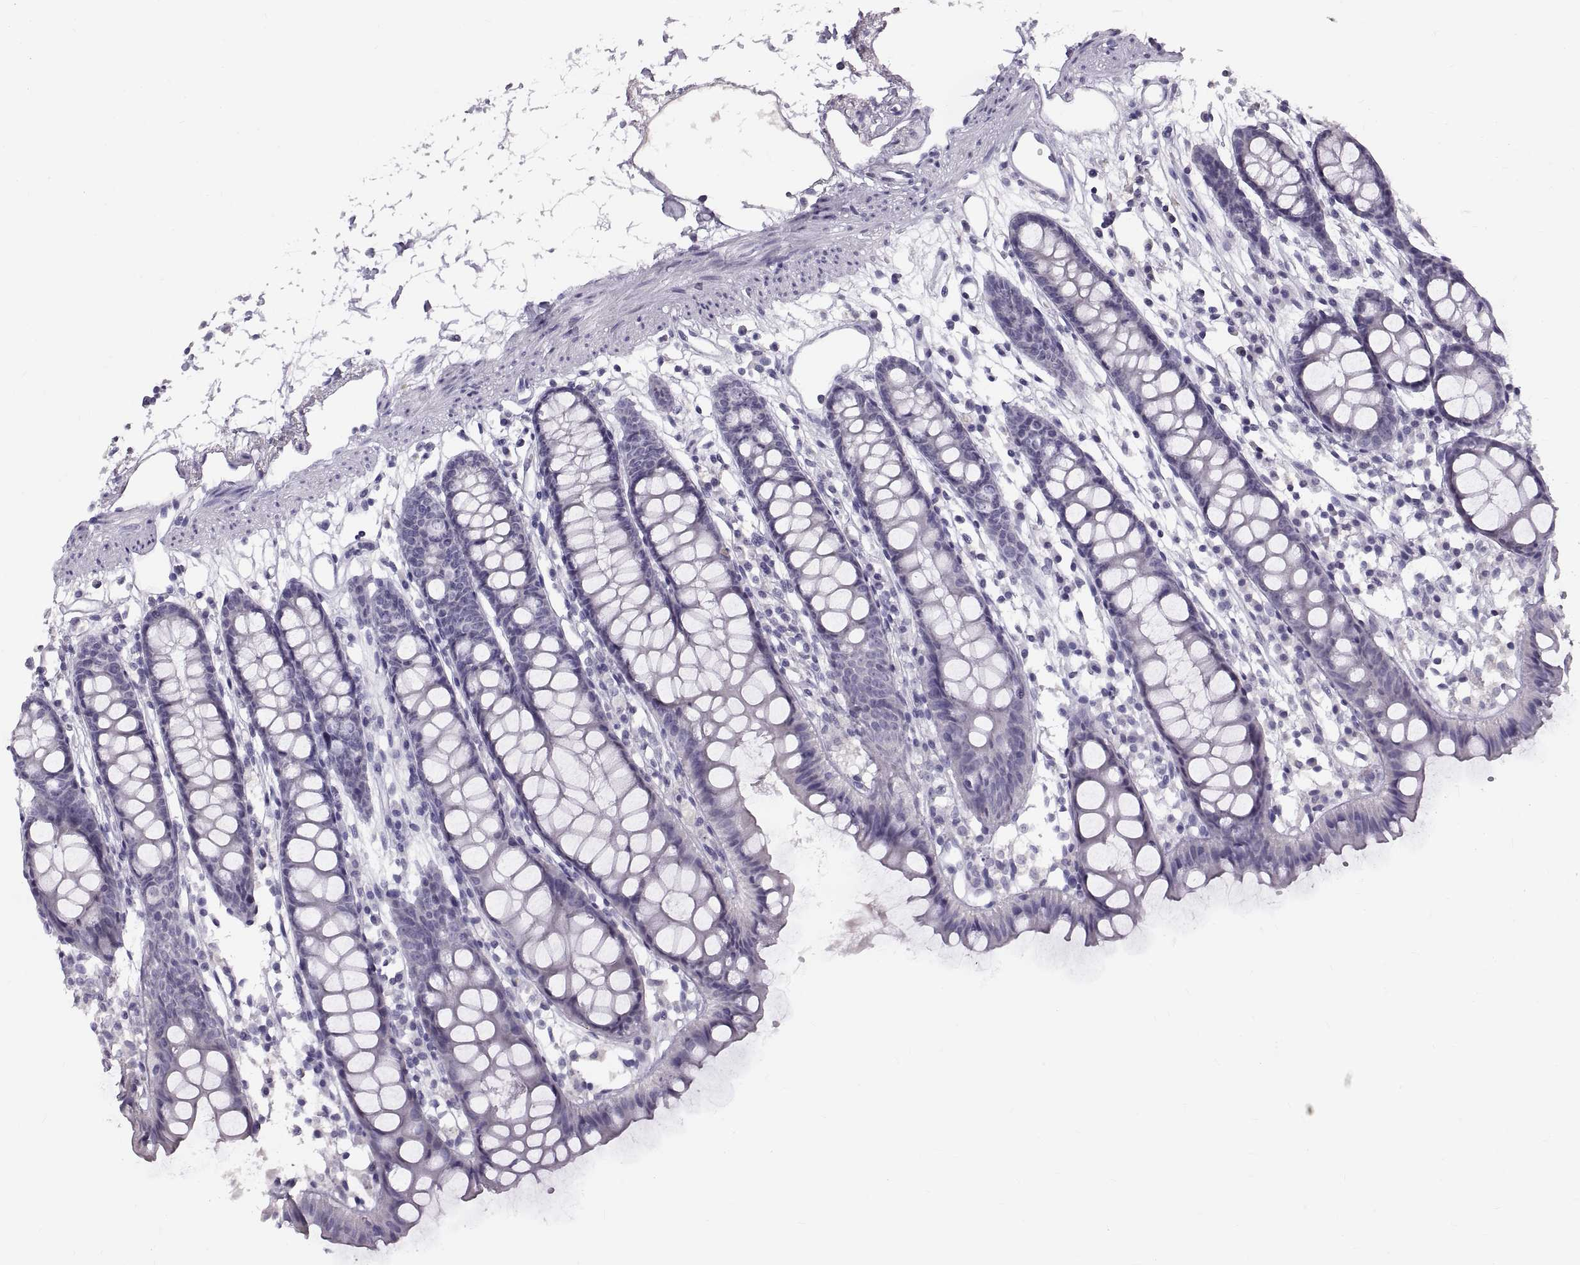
{"staining": {"intensity": "negative", "quantity": "none", "location": "none"}, "tissue": "colon", "cell_type": "Endothelial cells", "image_type": "normal", "snomed": [{"axis": "morphology", "description": "Normal tissue, NOS"}, {"axis": "topography", "description": "Colon"}], "caption": "High magnification brightfield microscopy of normal colon stained with DAB (3,3'-diaminobenzidine) (brown) and counterstained with hematoxylin (blue): endothelial cells show no significant positivity. (DAB immunohistochemistry (IHC) visualized using brightfield microscopy, high magnification).", "gene": "SPACDR", "patient": {"sex": "male", "age": 47}}